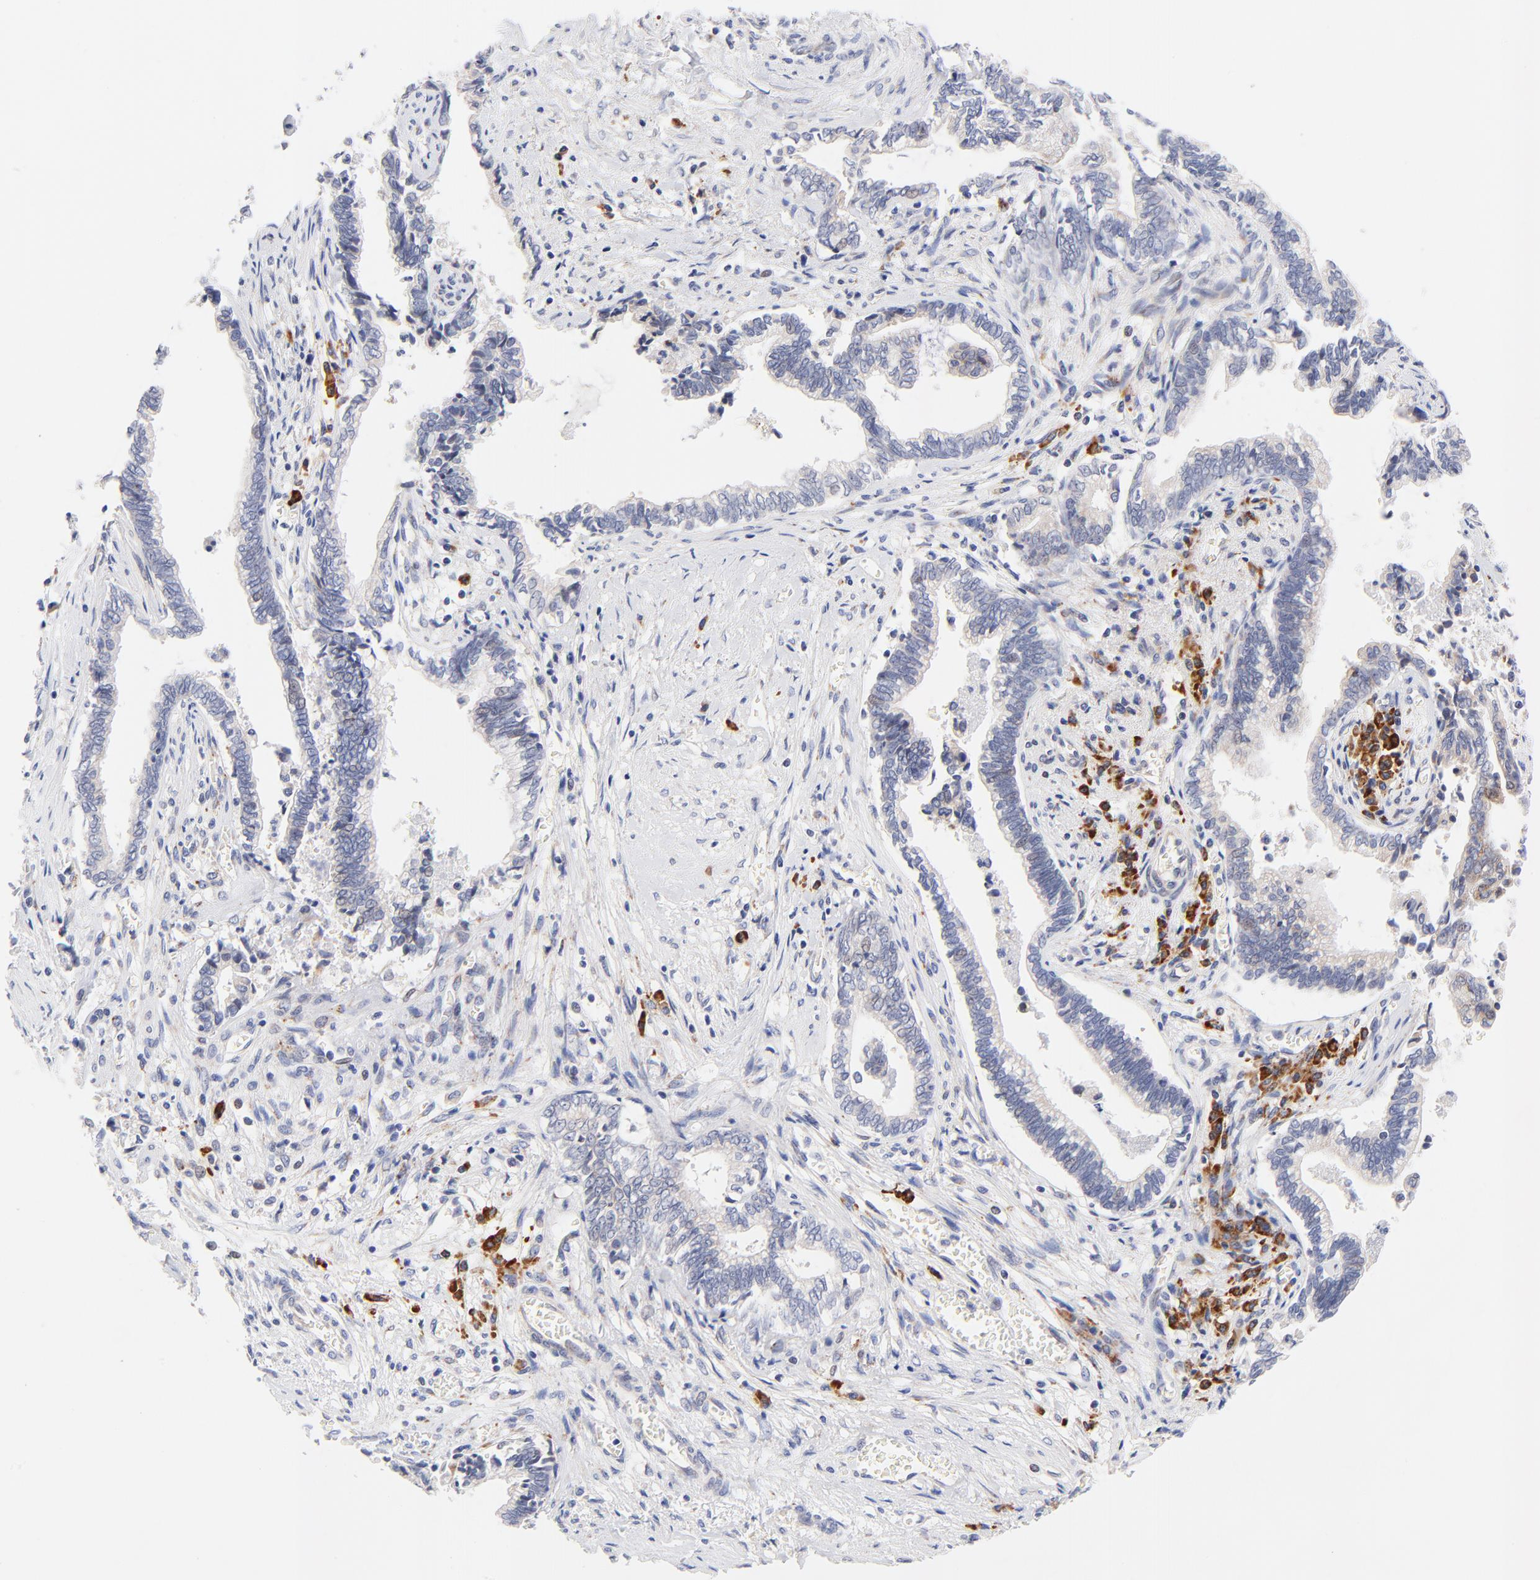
{"staining": {"intensity": "weak", "quantity": "25%-75%", "location": "cytoplasmic/membranous"}, "tissue": "liver cancer", "cell_type": "Tumor cells", "image_type": "cancer", "snomed": [{"axis": "morphology", "description": "Cholangiocarcinoma"}, {"axis": "topography", "description": "Liver"}], "caption": "Protein expression analysis of liver cancer (cholangiocarcinoma) exhibits weak cytoplasmic/membranous expression in approximately 25%-75% of tumor cells. (Brightfield microscopy of DAB IHC at high magnification).", "gene": "AFF2", "patient": {"sex": "male", "age": 57}}